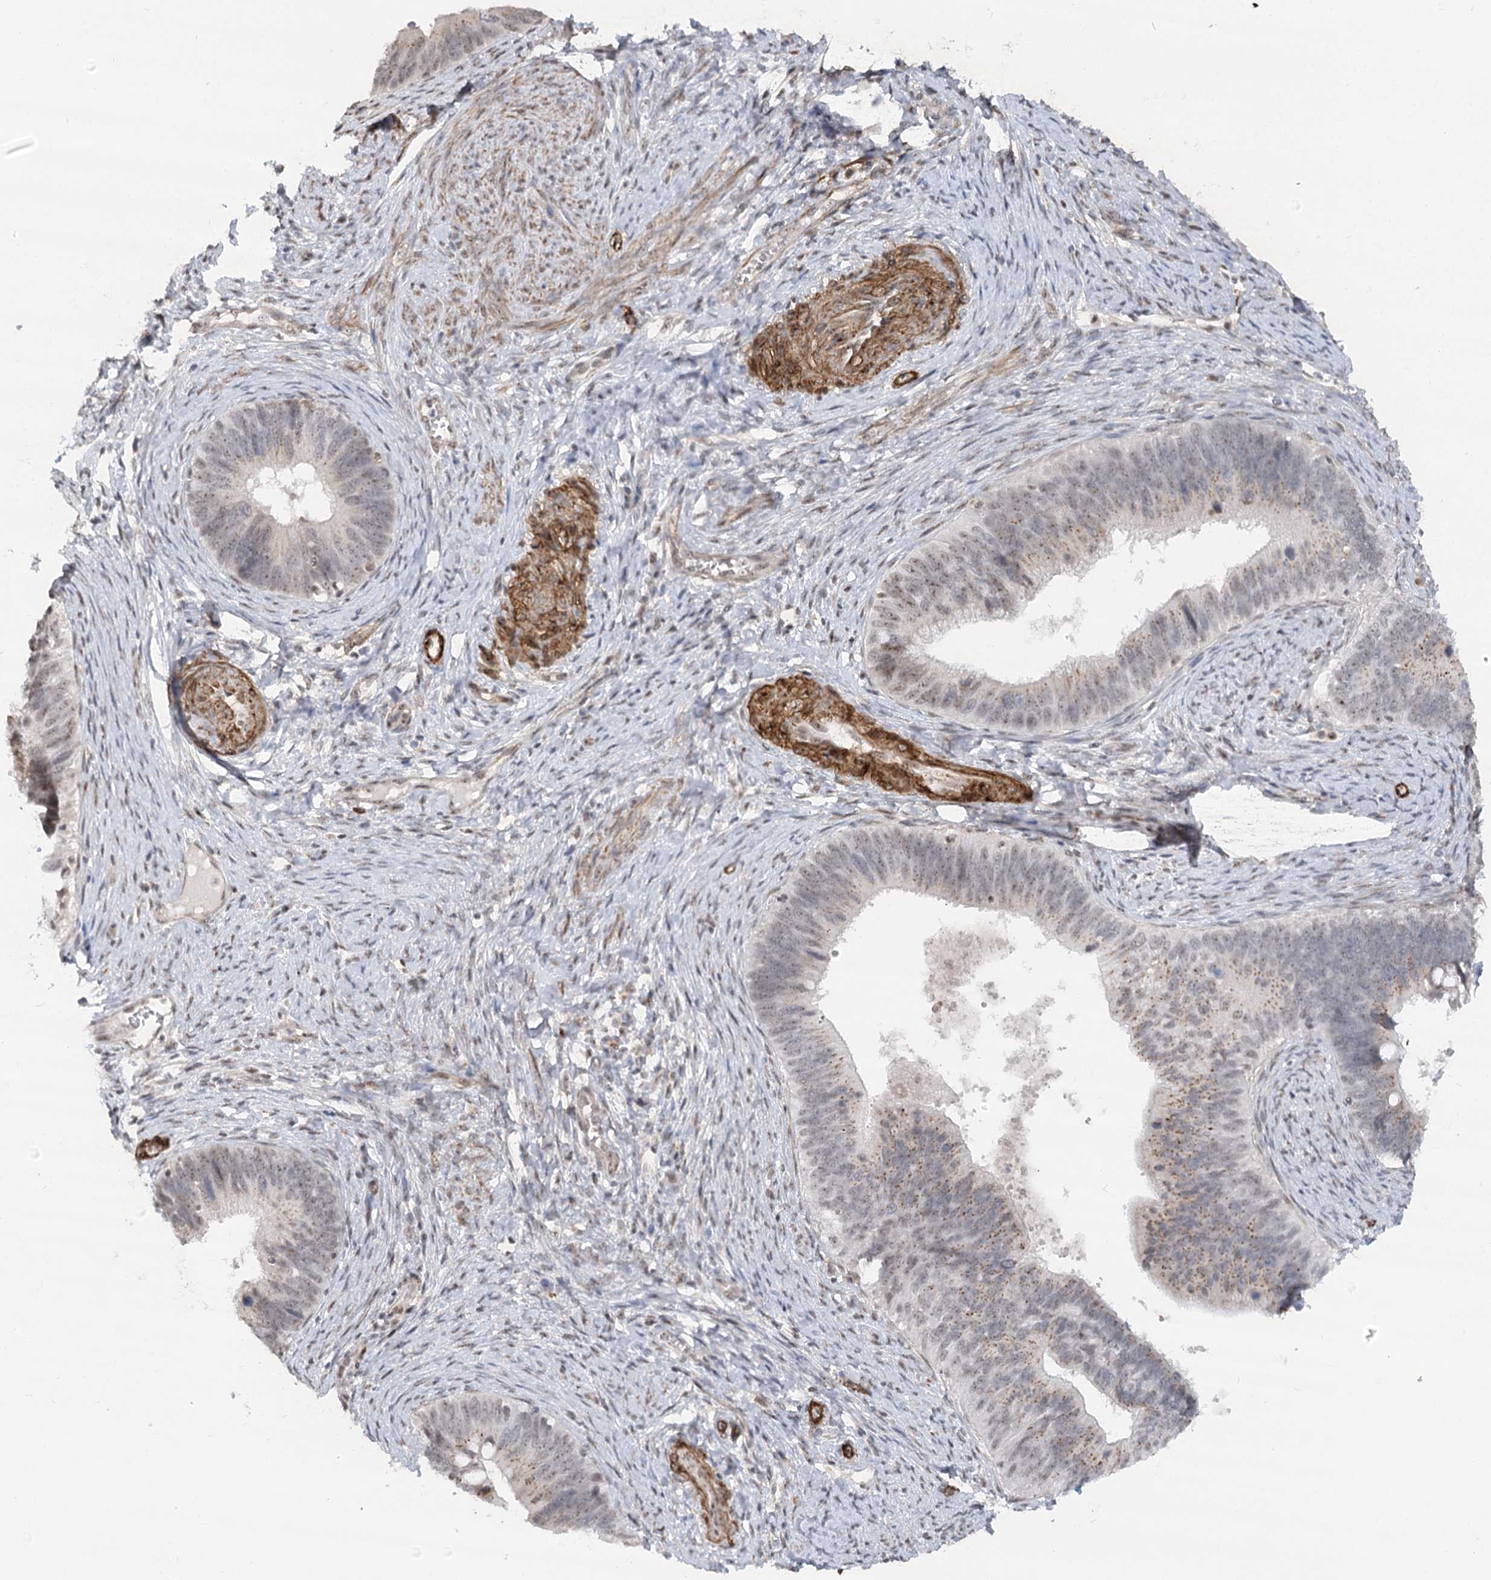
{"staining": {"intensity": "moderate", "quantity": "<25%", "location": "cytoplasmic/membranous,nuclear"}, "tissue": "cervical cancer", "cell_type": "Tumor cells", "image_type": "cancer", "snomed": [{"axis": "morphology", "description": "Adenocarcinoma, NOS"}, {"axis": "topography", "description": "Cervix"}], "caption": "Tumor cells demonstrate low levels of moderate cytoplasmic/membranous and nuclear positivity in approximately <25% of cells in cervical cancer (adenocarcinoma). (DAB (3,3'-diaminobenzidine) IHC with brightfield microscopy, high magnification).", "gene": "GNL3L", "patient": {"sex": "female", "age": 42}}